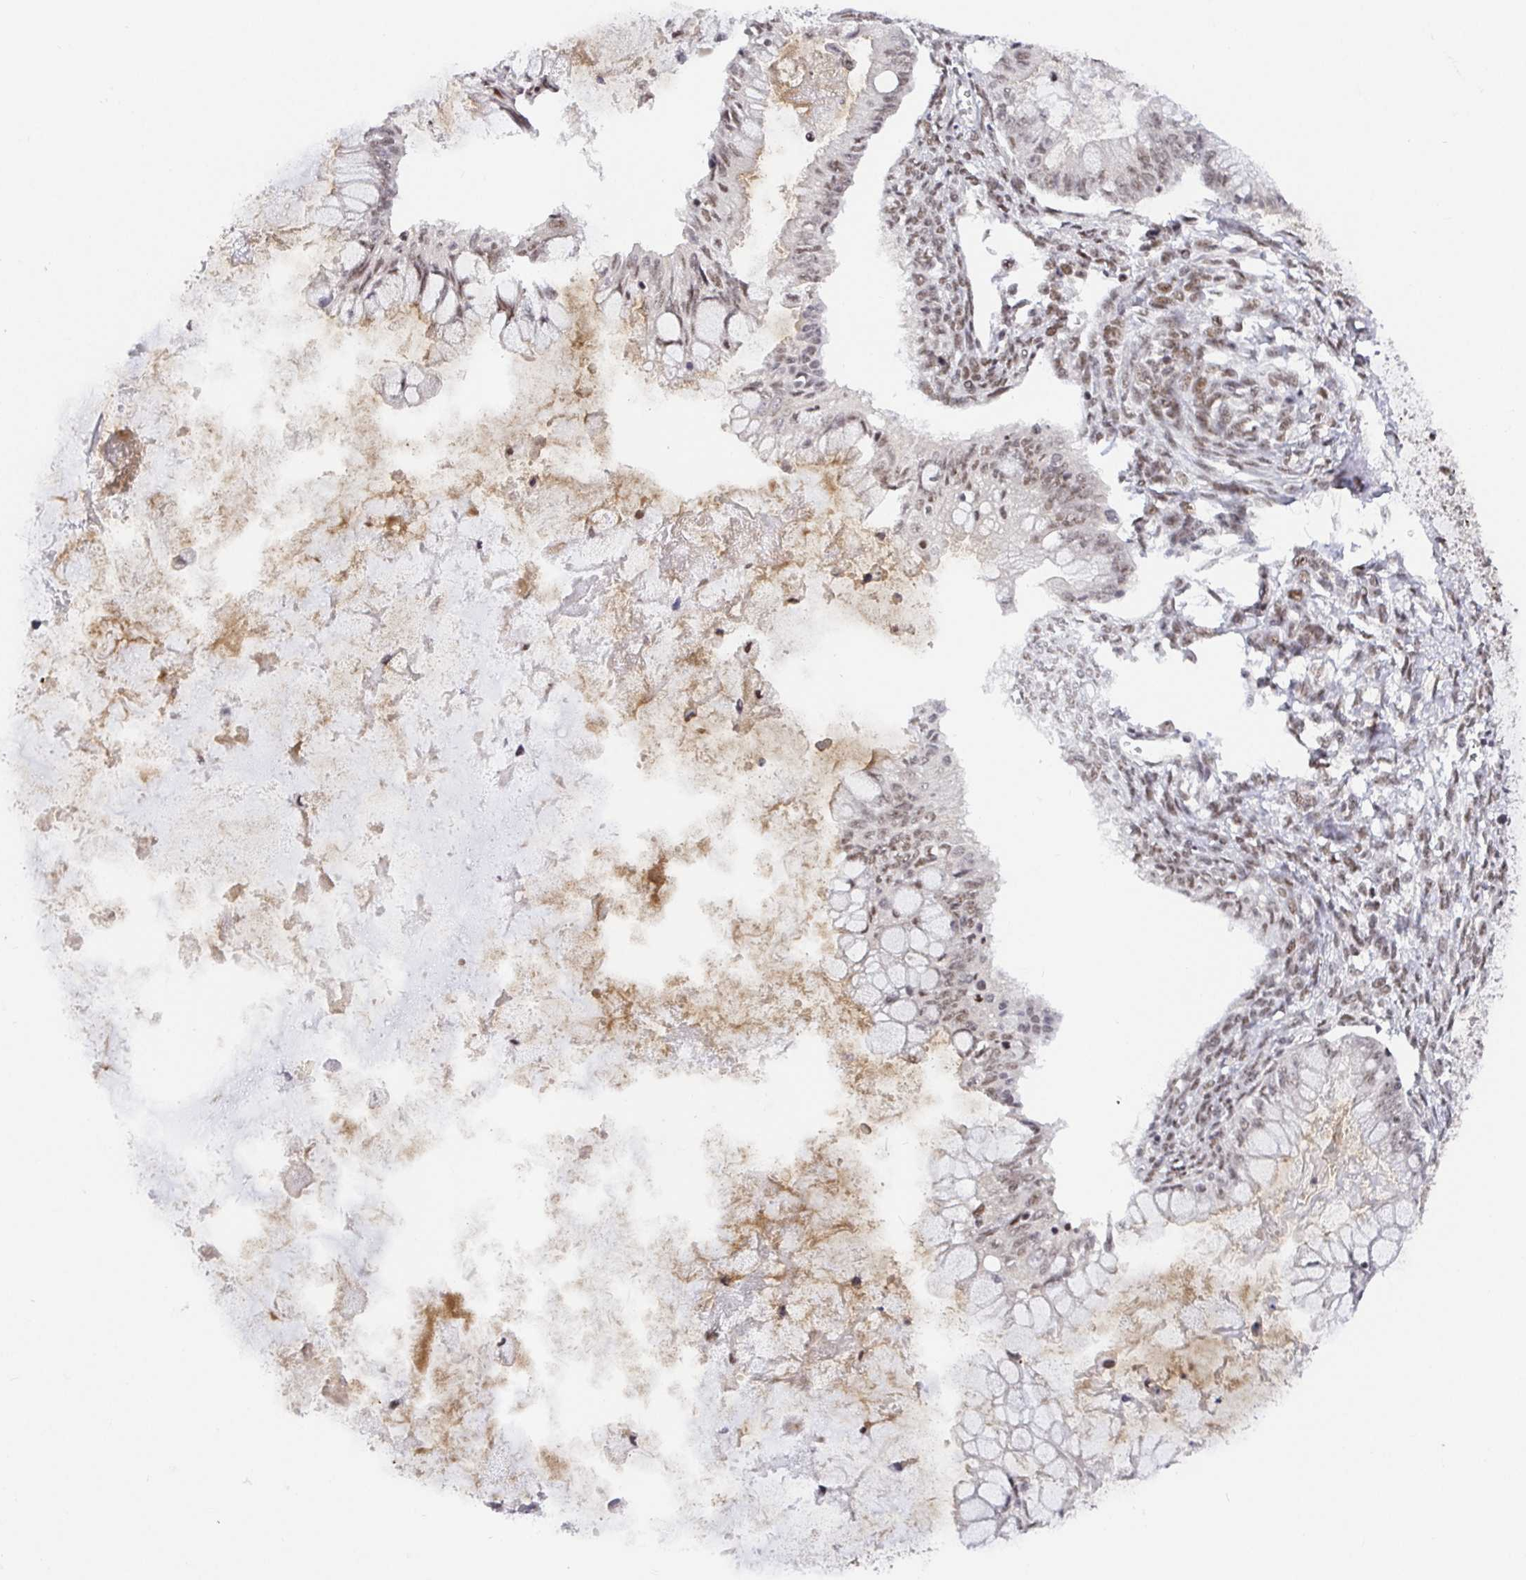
{"staining": {"intensity": "moderate", "quantity": ">75%", "location": "nuclear"}, "tissue": "ovarian cancer", "cell_type": "Tumor cells", "image_type": "cancer", "snomed": [{"axis": "morphology", "description": "Cystadenocarcinoma, mucinous, NOS"}, {"axis": "topography", "description": "Ovary"}], "caption": "Ovarian cancer (mucinous cystadenocarcinoma) stained with a brown dye displays moderate nuclear positive staining in about >75% of tumor cells.", "gene": "USF1", "patient": {"sex": "female", "age": 34}}